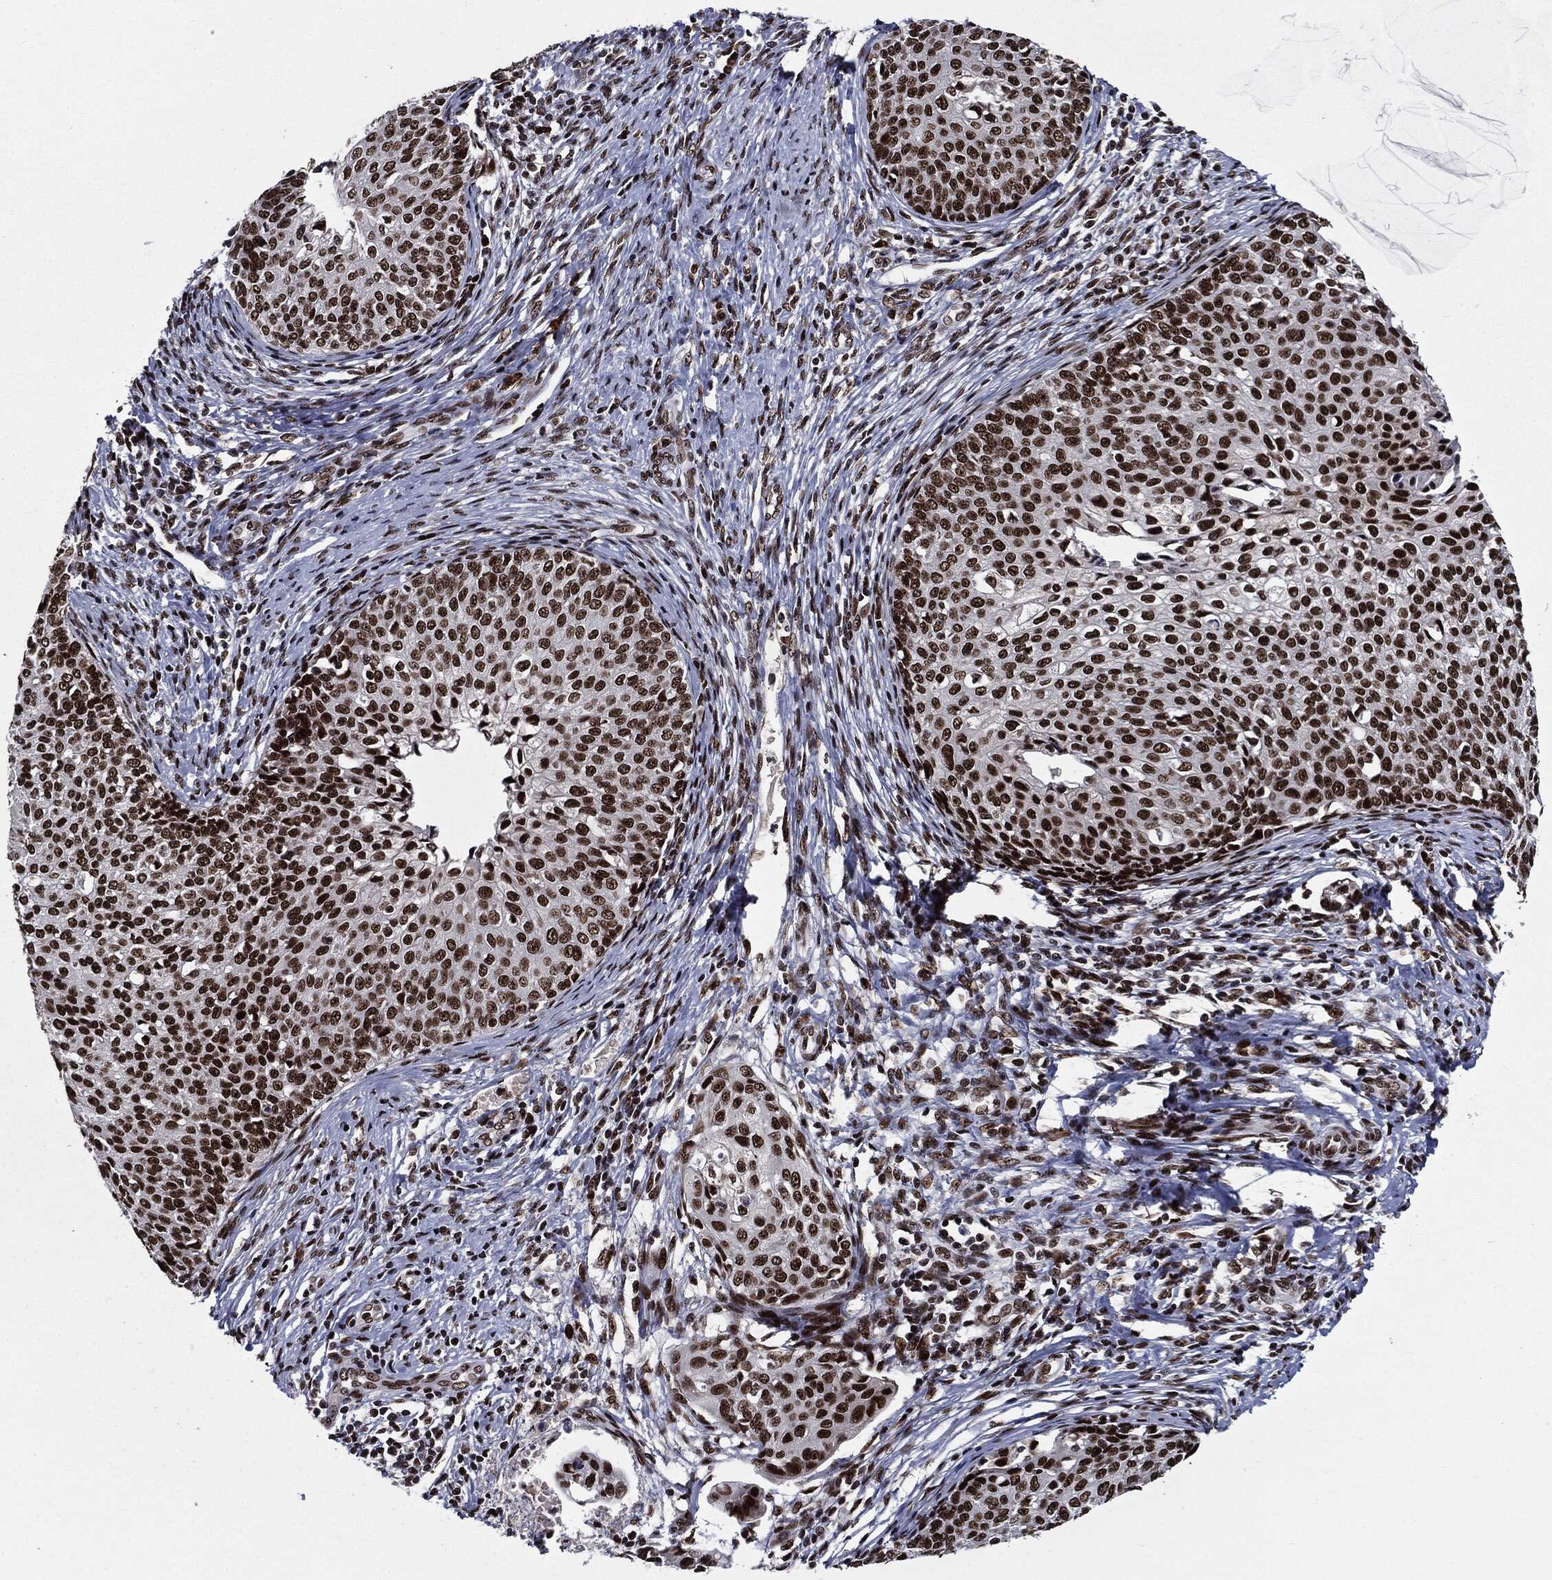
{"staining": {"intensity": "strong", "quantity": ">75%", "location": "nuclear"}, "tissue": "cervical cancer", "cell_type": "Tumor cells", "image_type": "cancer", "snomed": [{"axis": "morphology", "description": "Squamous cell carcinoma, NOS"}, {"axis": "topography", "description": "Cervix"}], "caption": "Immunohistochemical staining of human cervical cancer (squamous cell carcinoma) displays strong nuclear protein positivity in about >75% of tumor cells.", "gene": "ZFP91", "patient": {"sex": "female", "age": 51}}